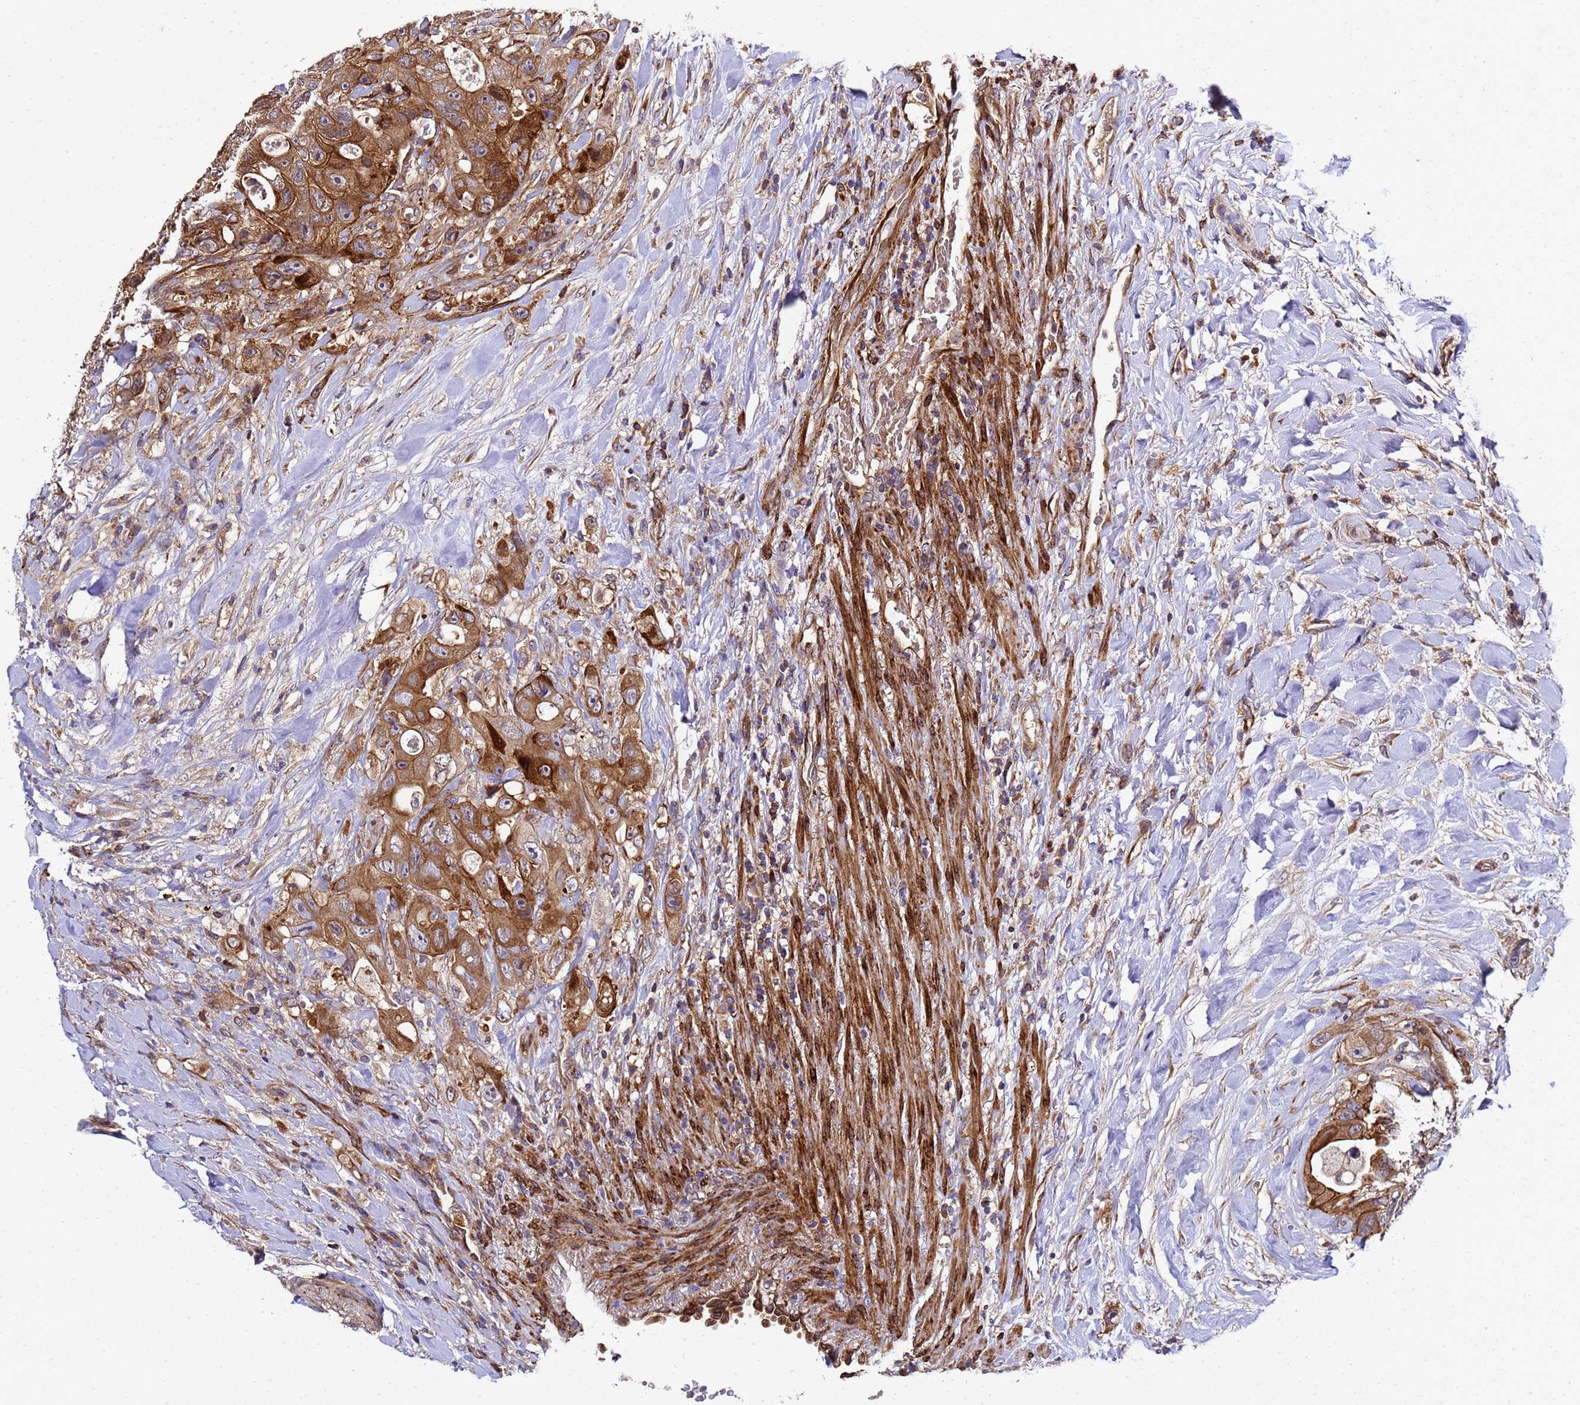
{"staining": {"intensity": "strong", "quantity": ">75%", "location": "cytoplasmic/membranous"}, "tissue": "colorectal cancer", "cell_type": "Tumor cells", "image_type": "cancer", "snomed": [{"axis": "morphology", "description": "Adenocarcinoma, NOS"}, {"axis": "topography", "description": "Colon"}], "caption": "Immunohistochemical staining of colorectal adenocarcinoma exhibits high levels of strong cytoplasmic/membranous staining in approximately >75% of tumor cells.", "gene": "MOCS1", "patient": {"sex": "female", "age": 46}}